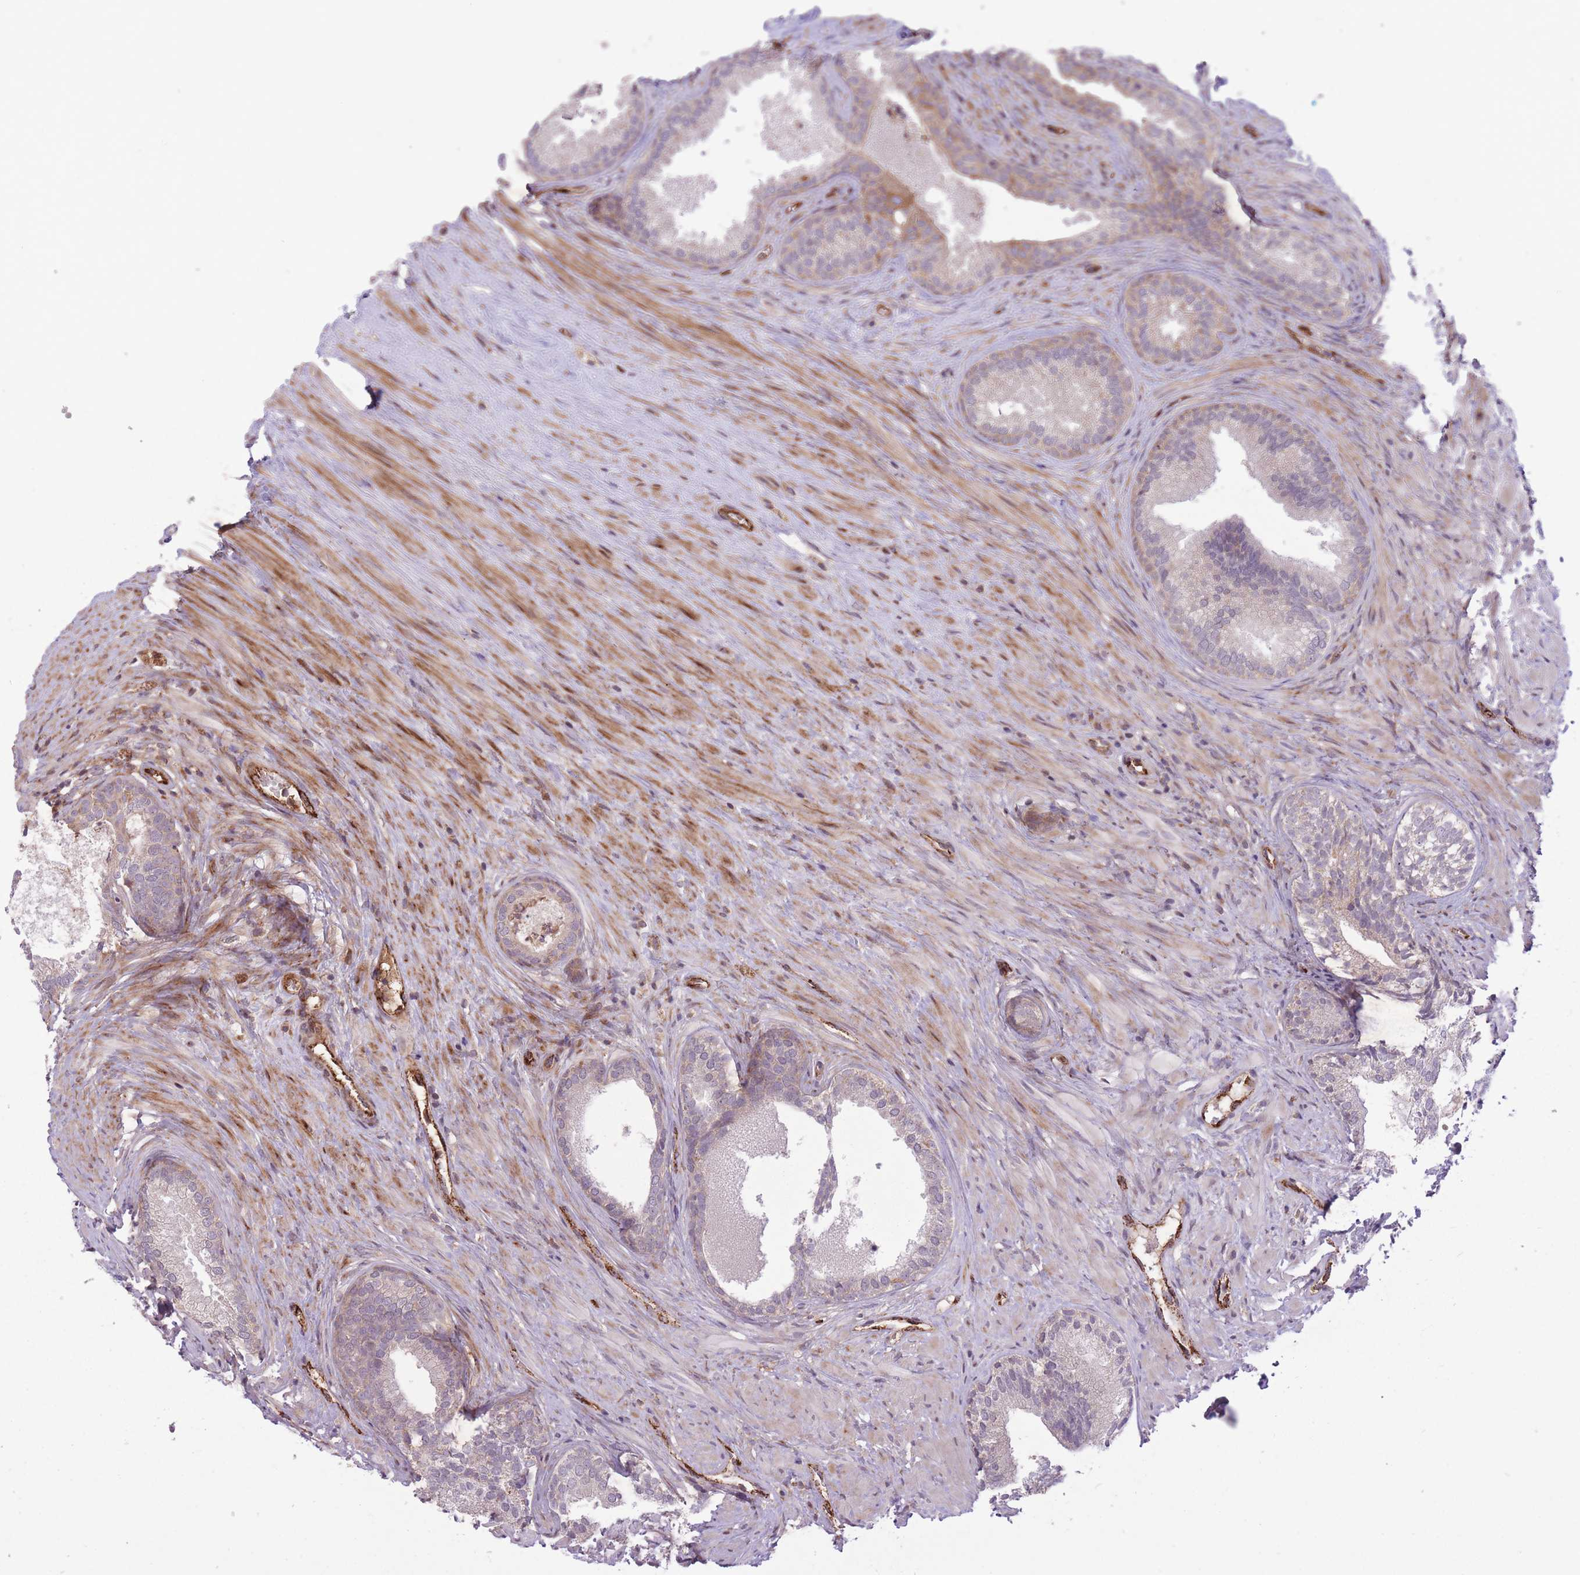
{"staining": {"intensity": "moderate", "quantity": "<25%", "location": "cytoplasmic/membranous"}, "tissue": "prostate", "cell_type": "Glandular cells", "image_type": "normal", "snomed": [{"axis": "morphology", "description": "Normal tissue, NOS"}, {"axis": "topography", "description": "Prostate"}], "caption": "Normal prostate shows moderate cytoplasmic/membranous expression in approximately <25% of glandular cells The protein of interest is shown in brown color, while the nuclei are stained blue..", "gene": "CISH", "patient": {"sex": "male", "age": 76}}